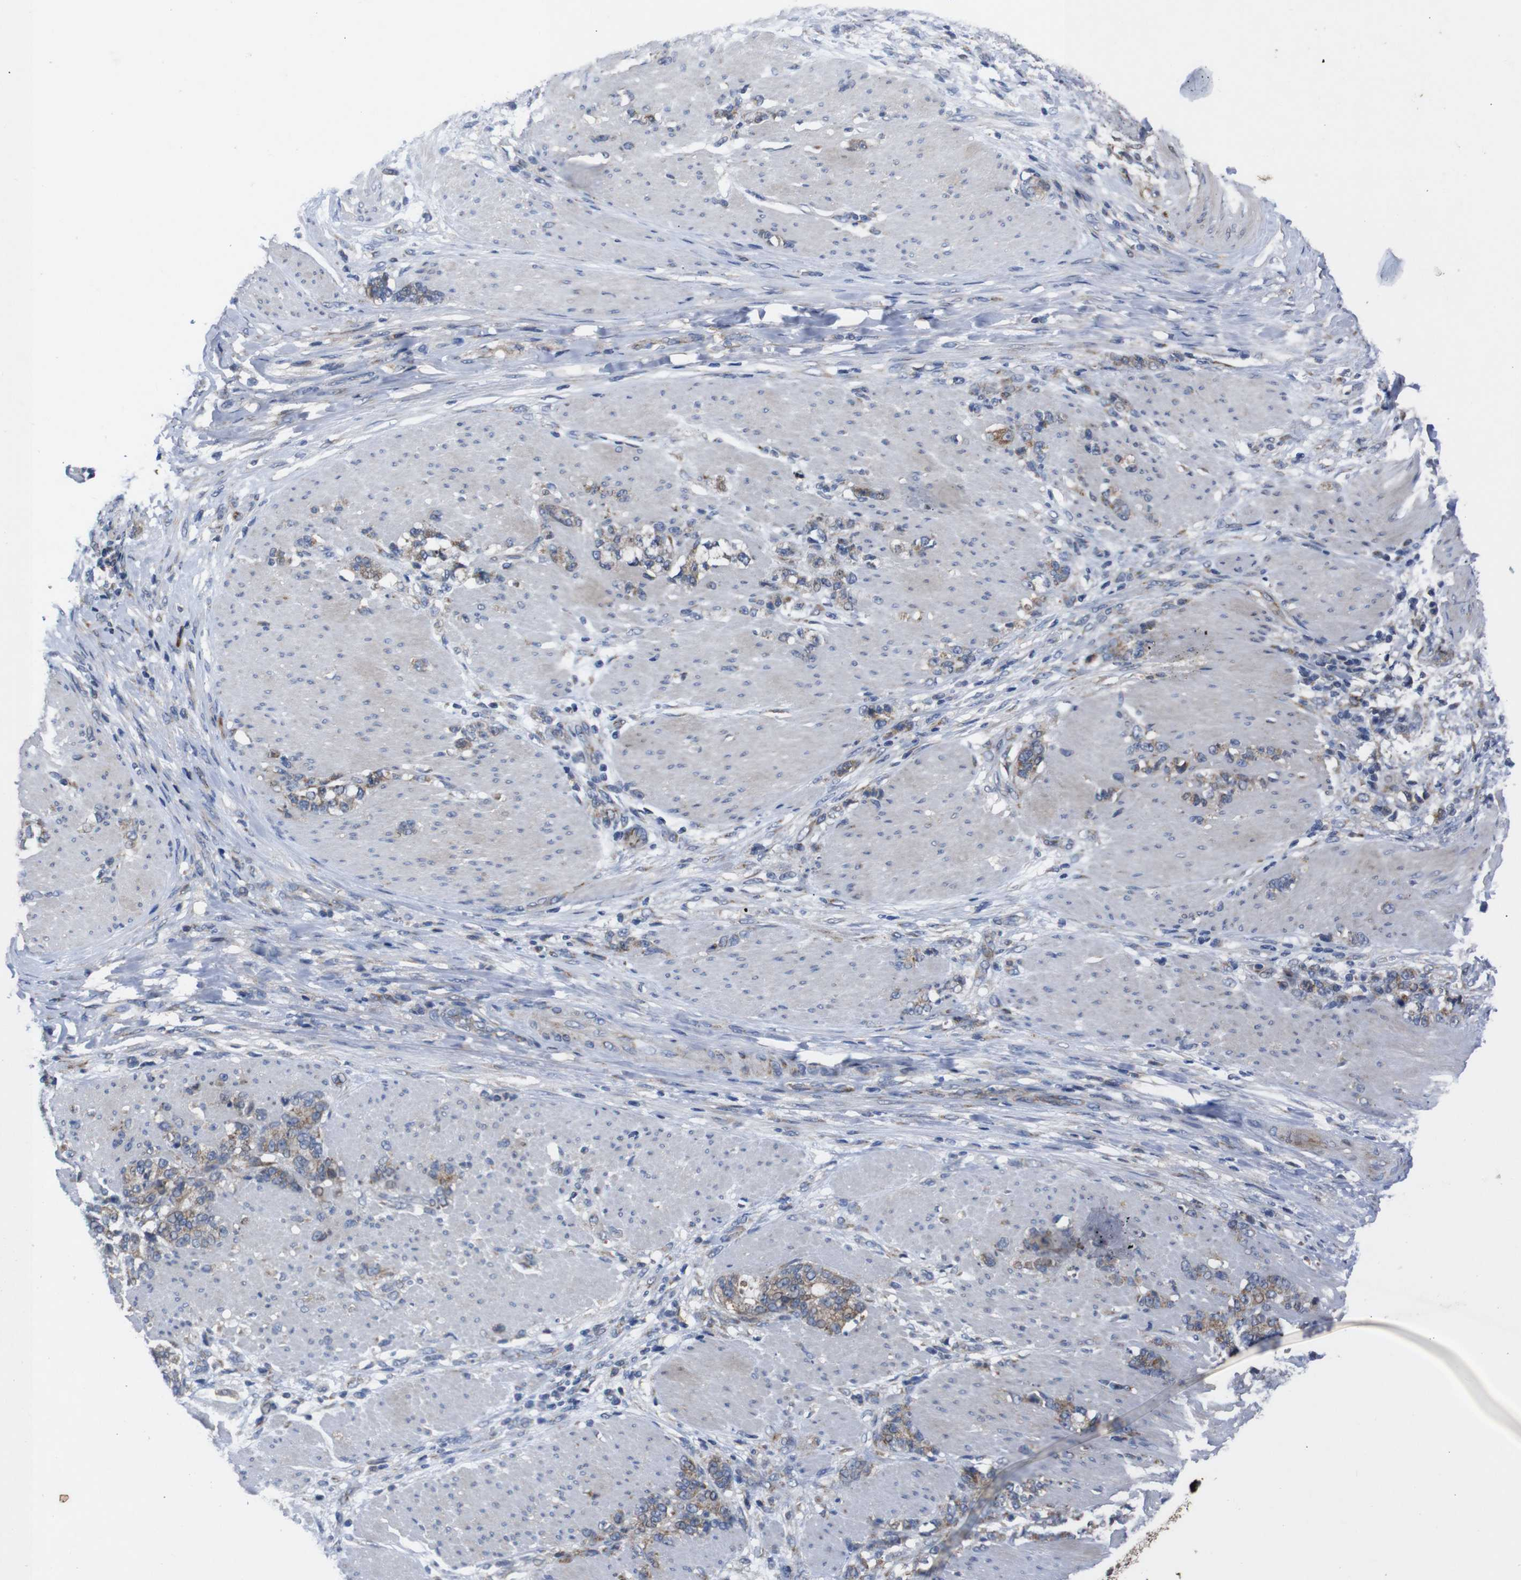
{"staining": {"intensity": "moderate", "quantity": ">75%", "location": "cytoplasmic/membranous"}, "tissue": "stomach cancer", "cell_type": "Tumor cells", "image_type": "cancer", "snomed": [{"axis": "morphology", "description": "Adenocarcinoma, NOS"}, {"axis": "topography", "description": "Stomach, lower"}], "caption": "Stomach adenocarcinoma tissue displays moderate cytoplasmic/membranous expression in approximately >75% of tumor cells", "gene": "CHST10", "patient": {"sex": "male", "age": 88}}